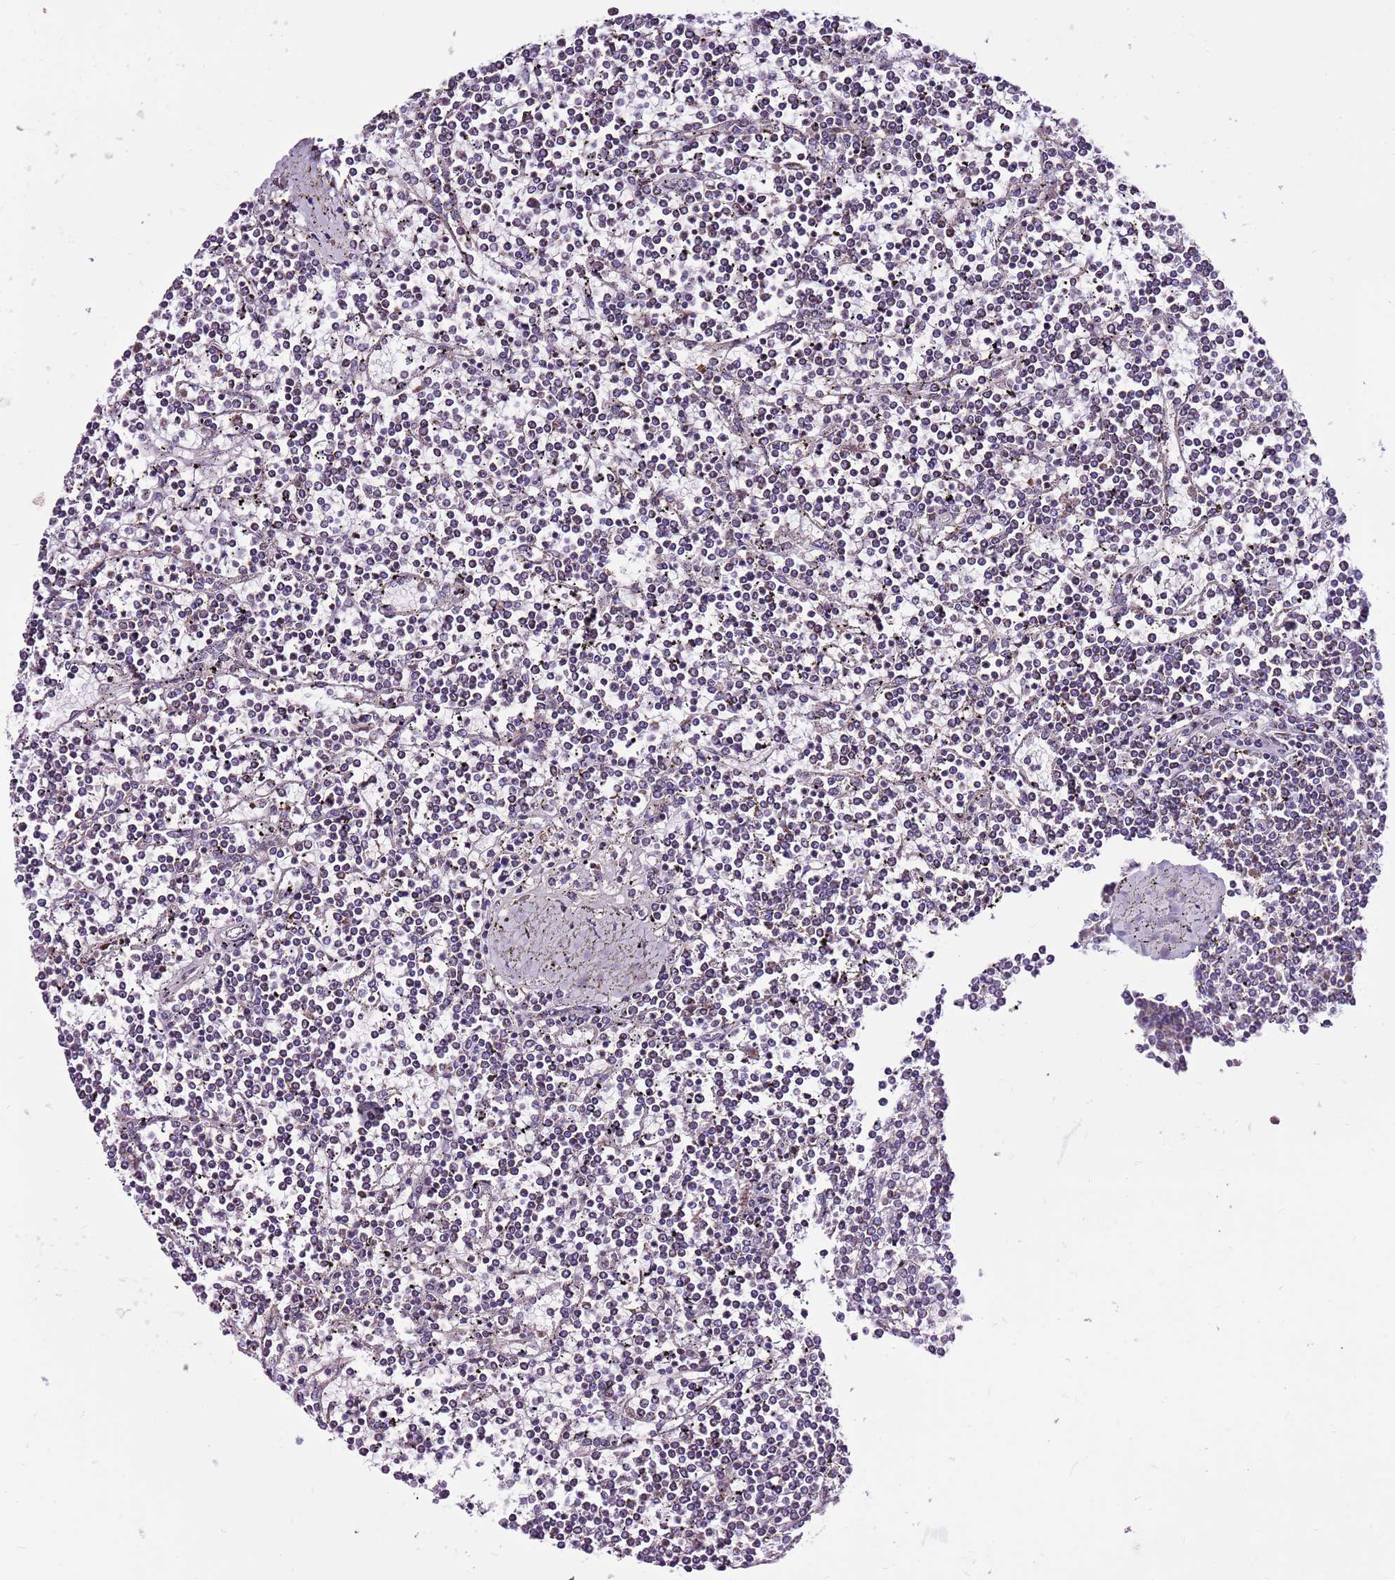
{"staining": {"intensity": "negative", "quantity": "none", "location": "none"}, "tissue": "lymphoma", "cell_type": "Tumor cells", "image_type": "cancer", "snomed": [{"axis": "morphology", "description": "Malignant lymphoma, non-Hodgkin's type, Low grade"}, {"axis": "topography", "description": "Spleen"}], "caption": "Tumor cells show no significant expression in lymphoma. (DAB (3,3'-diaminobenzidine) IHC visualized using brightfield microscopy, high magnification).", "gene": "SMG1", "patient": {"sex": "female", "age": 19}}